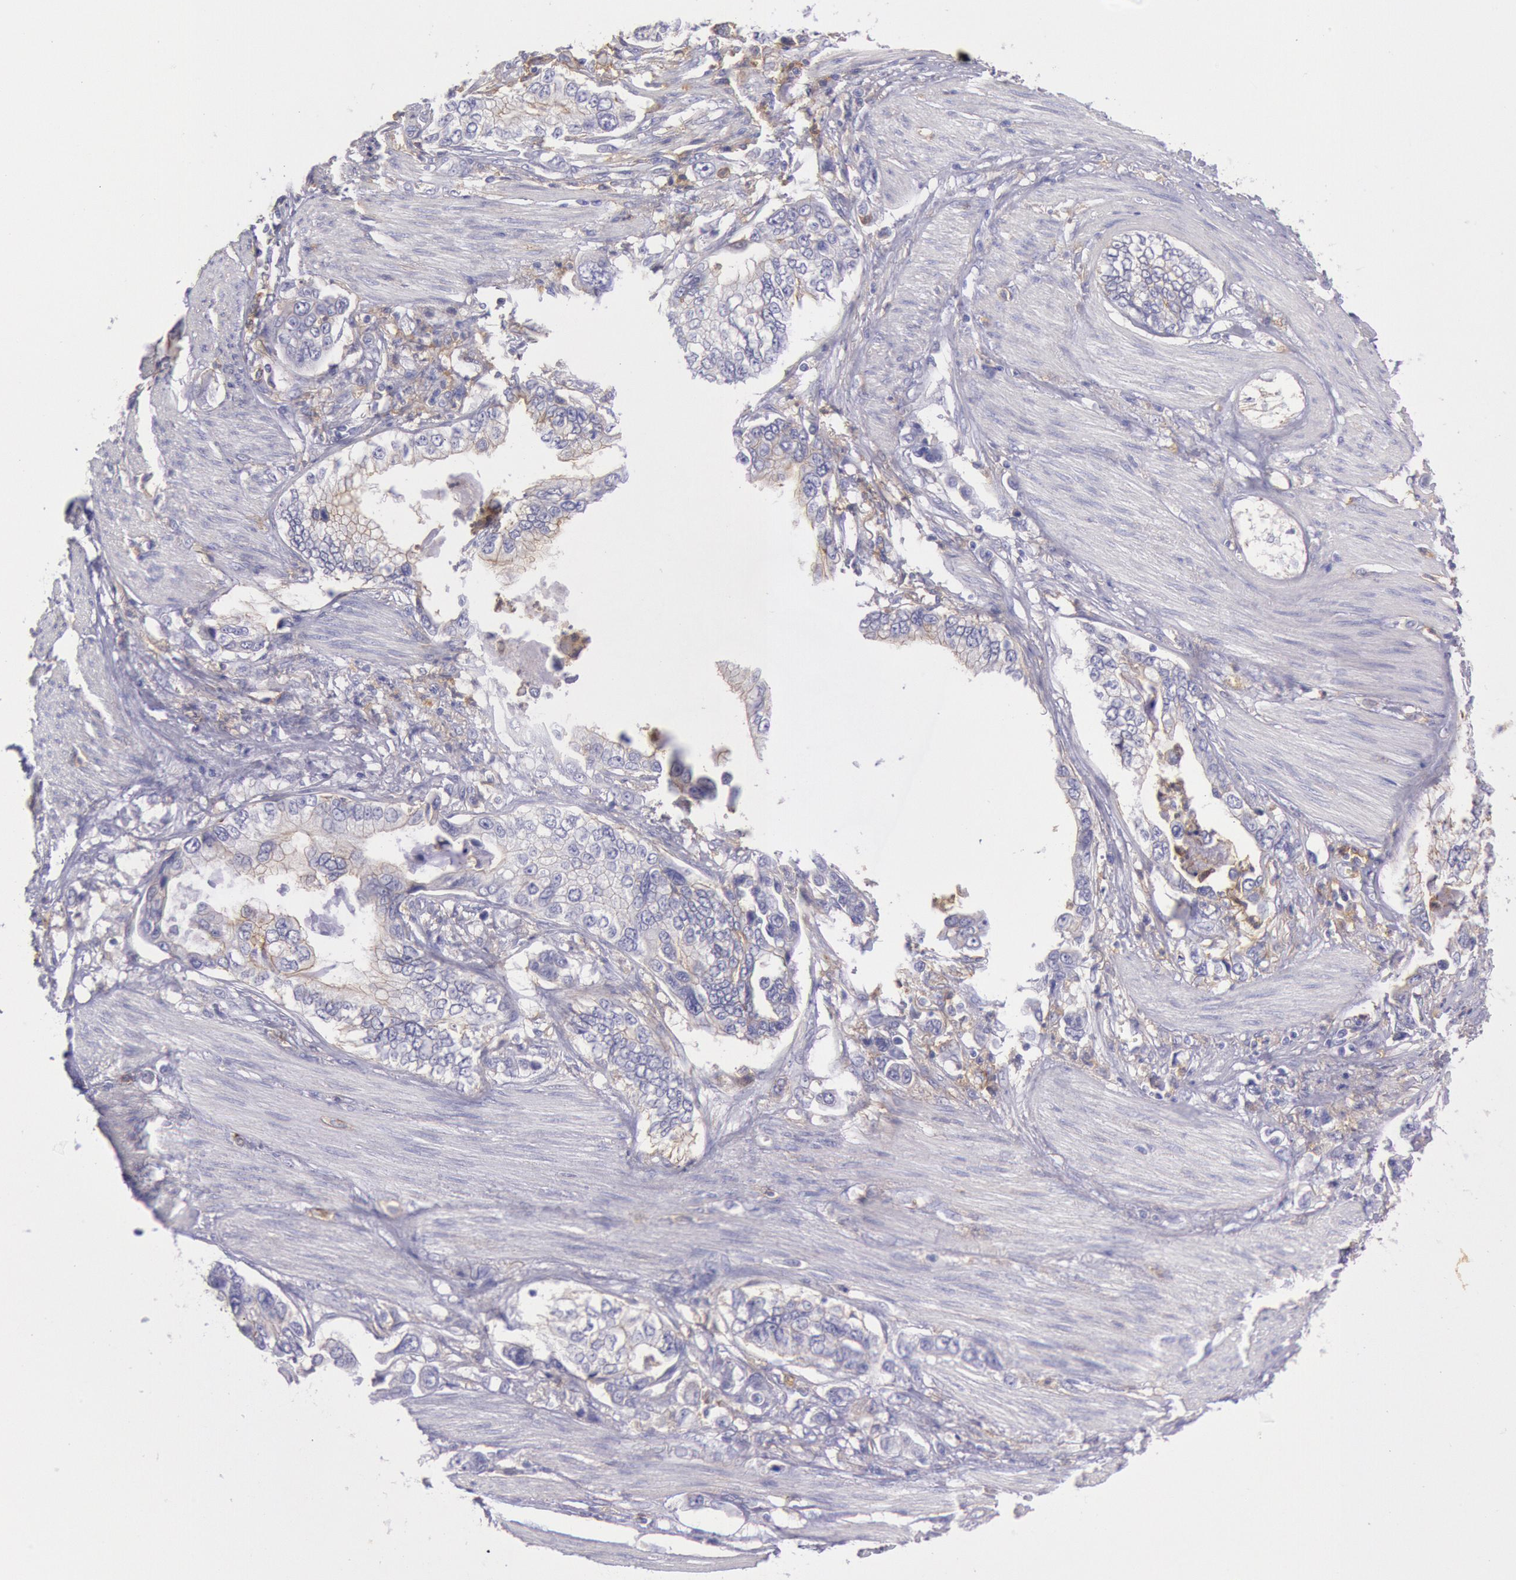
{"staining": {"intensity": "weak", "quantity": "25%-75%", "location": "cytoplasmic/membranous"}, "tissue": "stomach cancer", "cell_type": "Tumor cells", "image_type": "cancer", "snomed": [{"axis": "morphology", "description": "Adenocarcinoma, NOS"}, {"axis": "topography", "description": "Pancreas"}, {"axis": "topography", "description": "Stomach, upper"}], "caption": "Protein staining of stomach cancer (adenocarcinoma) tissue reveals weak cytoplasmic/membranous positivity in about 25%-75% of tumor cells. (Stains: DAB (3,3'-diaminobenzidine) in brown, nuclei in blue, Microscopy: brightfield microscopy at high magnification).", "gene": "LYN", "patient": {"sex": "male", "age": 77}}